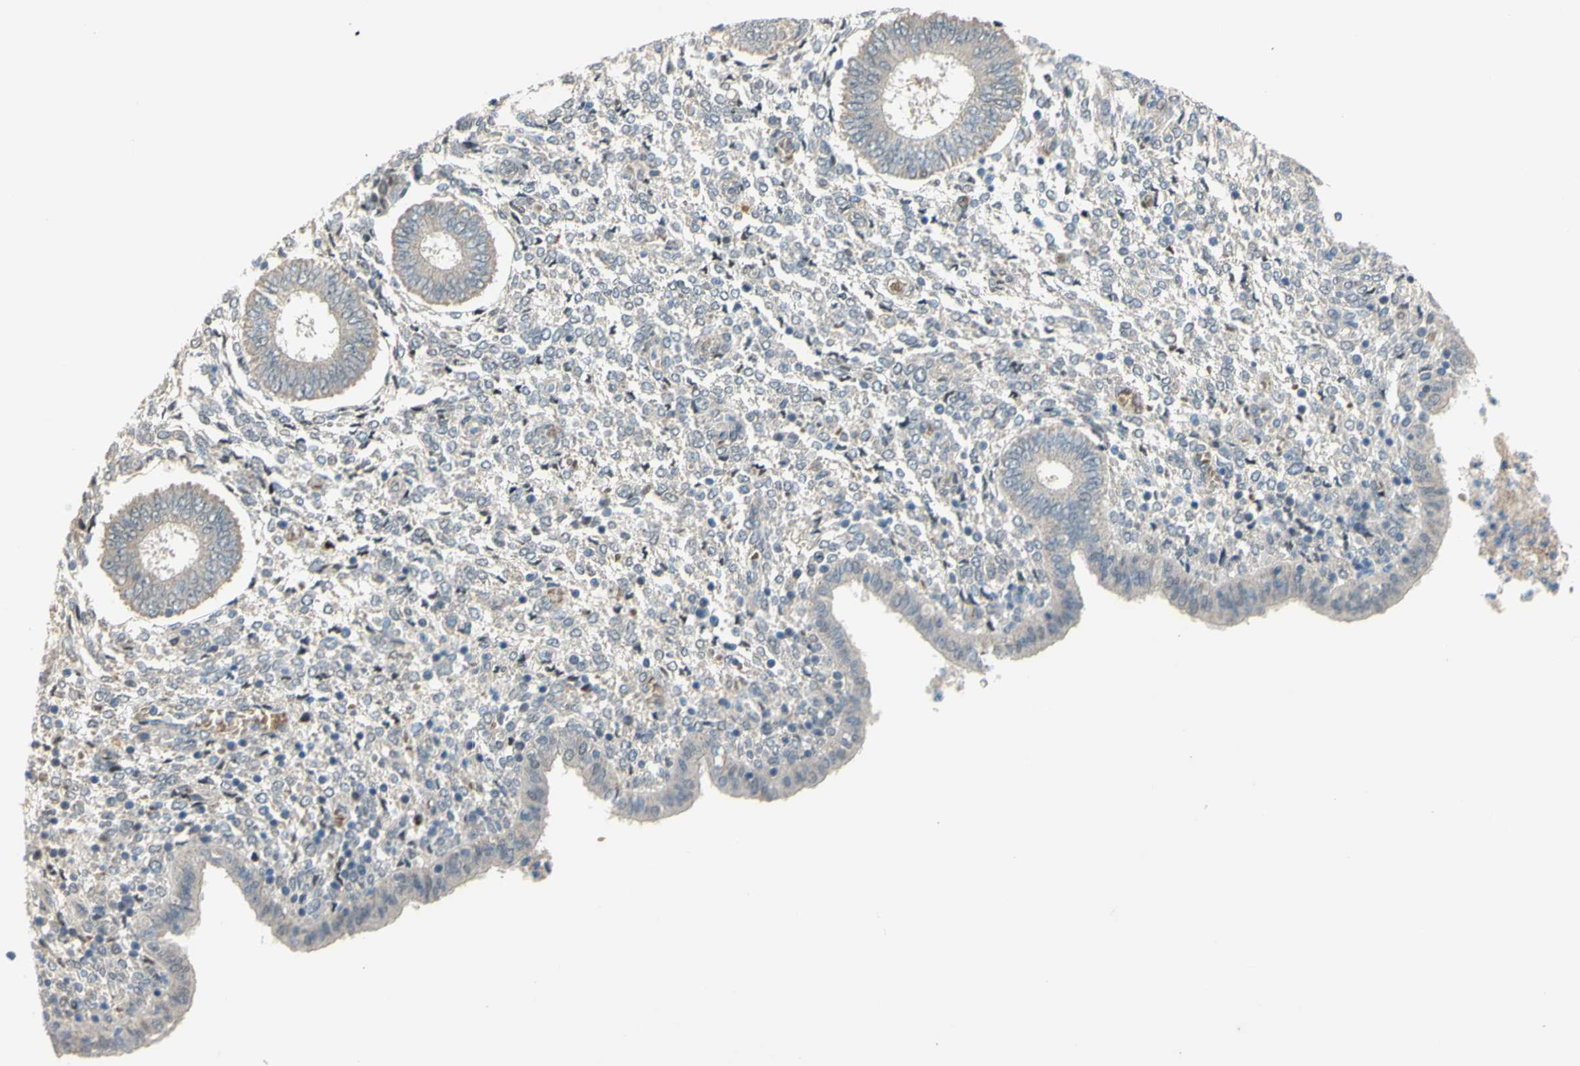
{"staining": {"intensity": "weak", "quantity": "<25%", "location": "nuclear"}, "tissue": "endometrium", "cell_type": "Cells in endometrial stroma", "image_type": "normal", "snomed": [{"axis": "morphology", "description": "Normal tissue, NOS"}, {"axis": "topography", "description": "Endometrium"}], "caption": "This photomicrograph is of normal endometrium stained with immunohistochemistry (IHC) to label a protein in brown with the nuclei are counter-stained blue. There is no positivity in cells in endometrial stroma.", "gene": "ZNF184", "patient": {"sex": "female", "age": 35}}